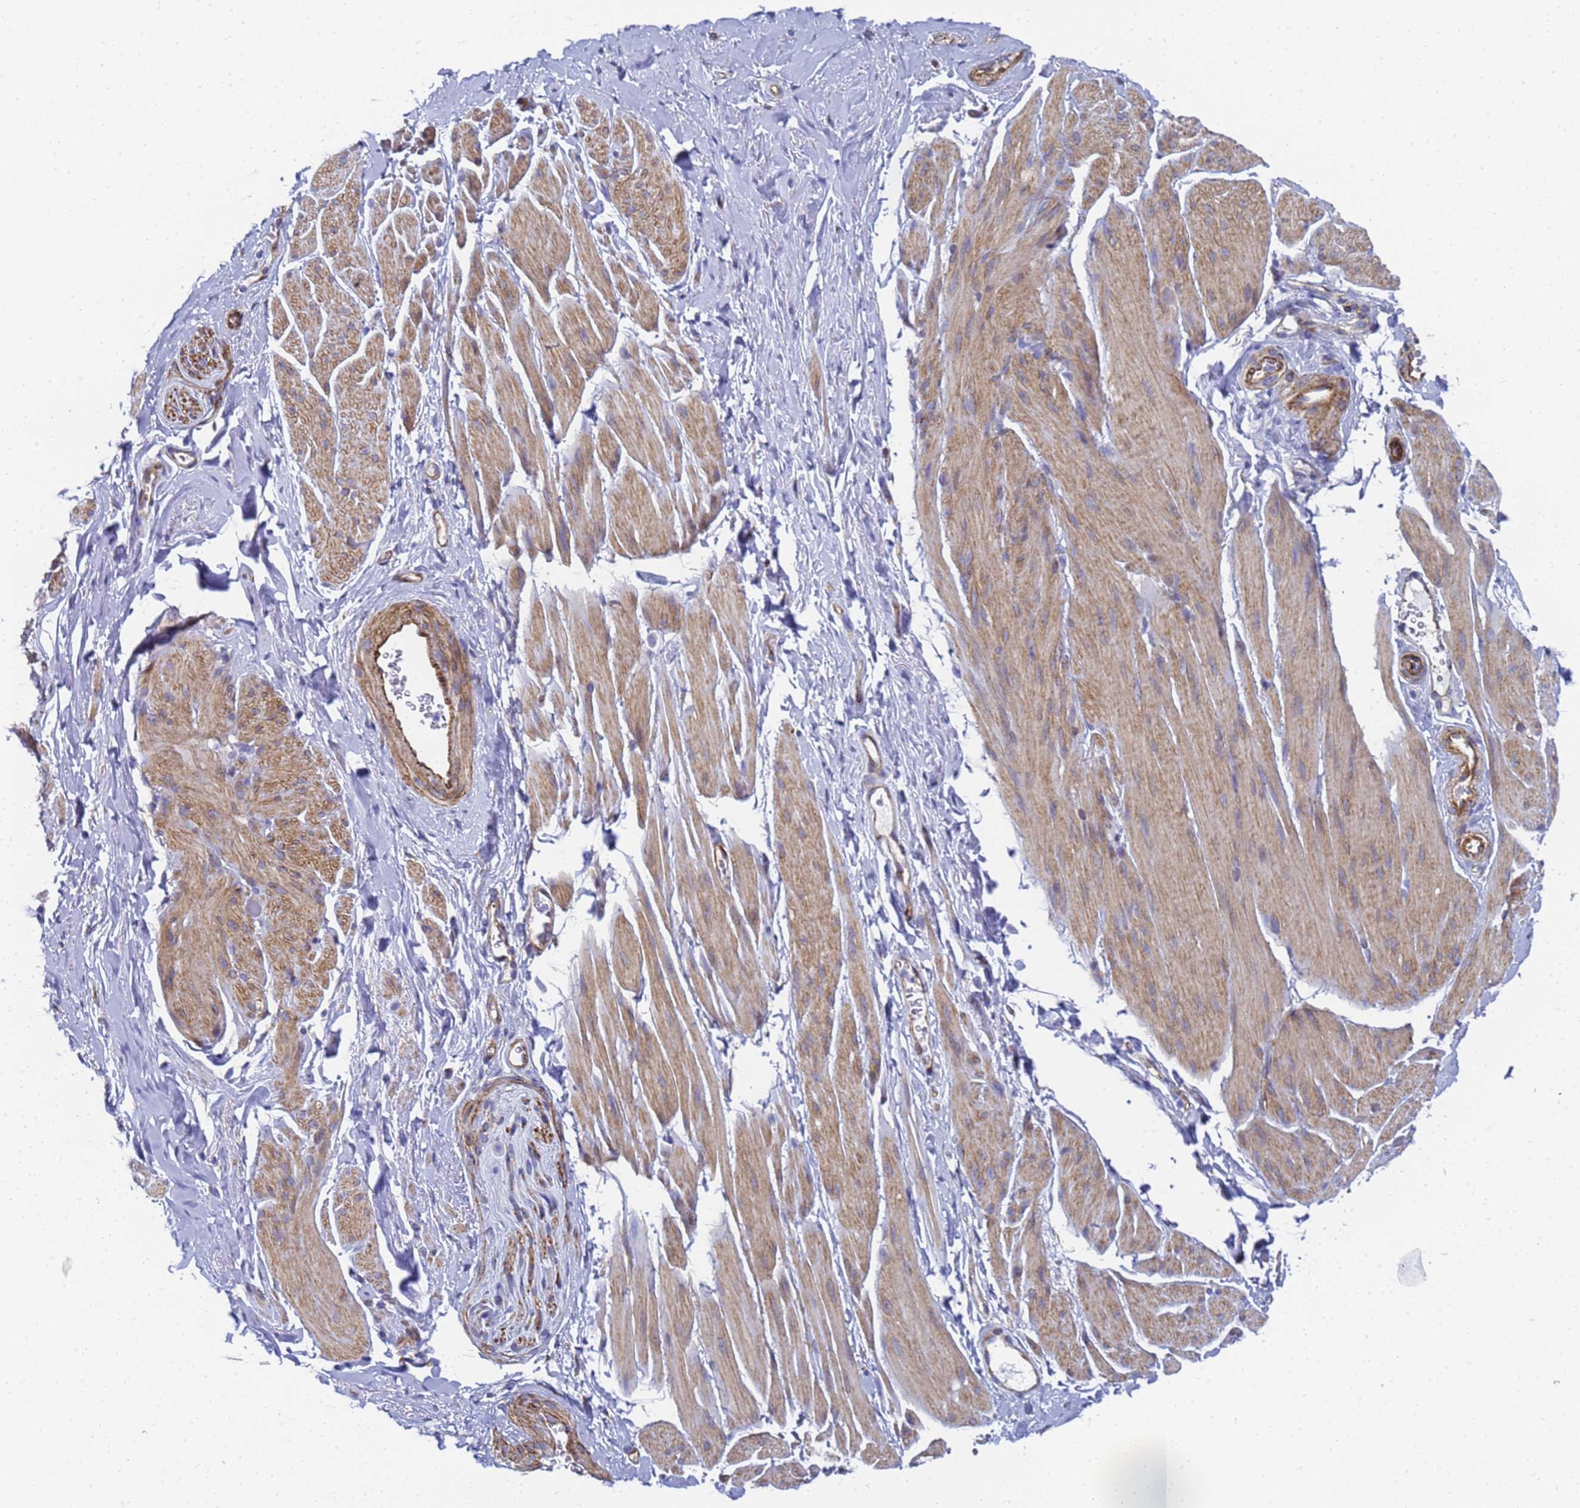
{"staining": {"intensity": "weak", "quantity": "<25%", "location": "cytoplasmic/membranous"}, "tissue": "smooth muscle", "cell_type": "Smooth muscle cells", "image_type": "normal", "snomed": [{"axis": "morphology", "description": "Normal tissue, NOS"}, {"axis": "topography", "description": "Smooth muscle"}, {"axis": "topography", "description": "Peripheral nerve tissue"}], "caption": "A histopathology image of smooth muscle stained for a protein exhibits no brown staining in smooth muscle cells. (Stains: DAB (3,3'-diaminobenzidine) immunohistochemistry (IHC) with hematoxylin counter stain, Microscopy: brightfield microscopy at high magnification).", "gene": "ENSG00000198211", "patient": {"sex": "male", "age": 69}}